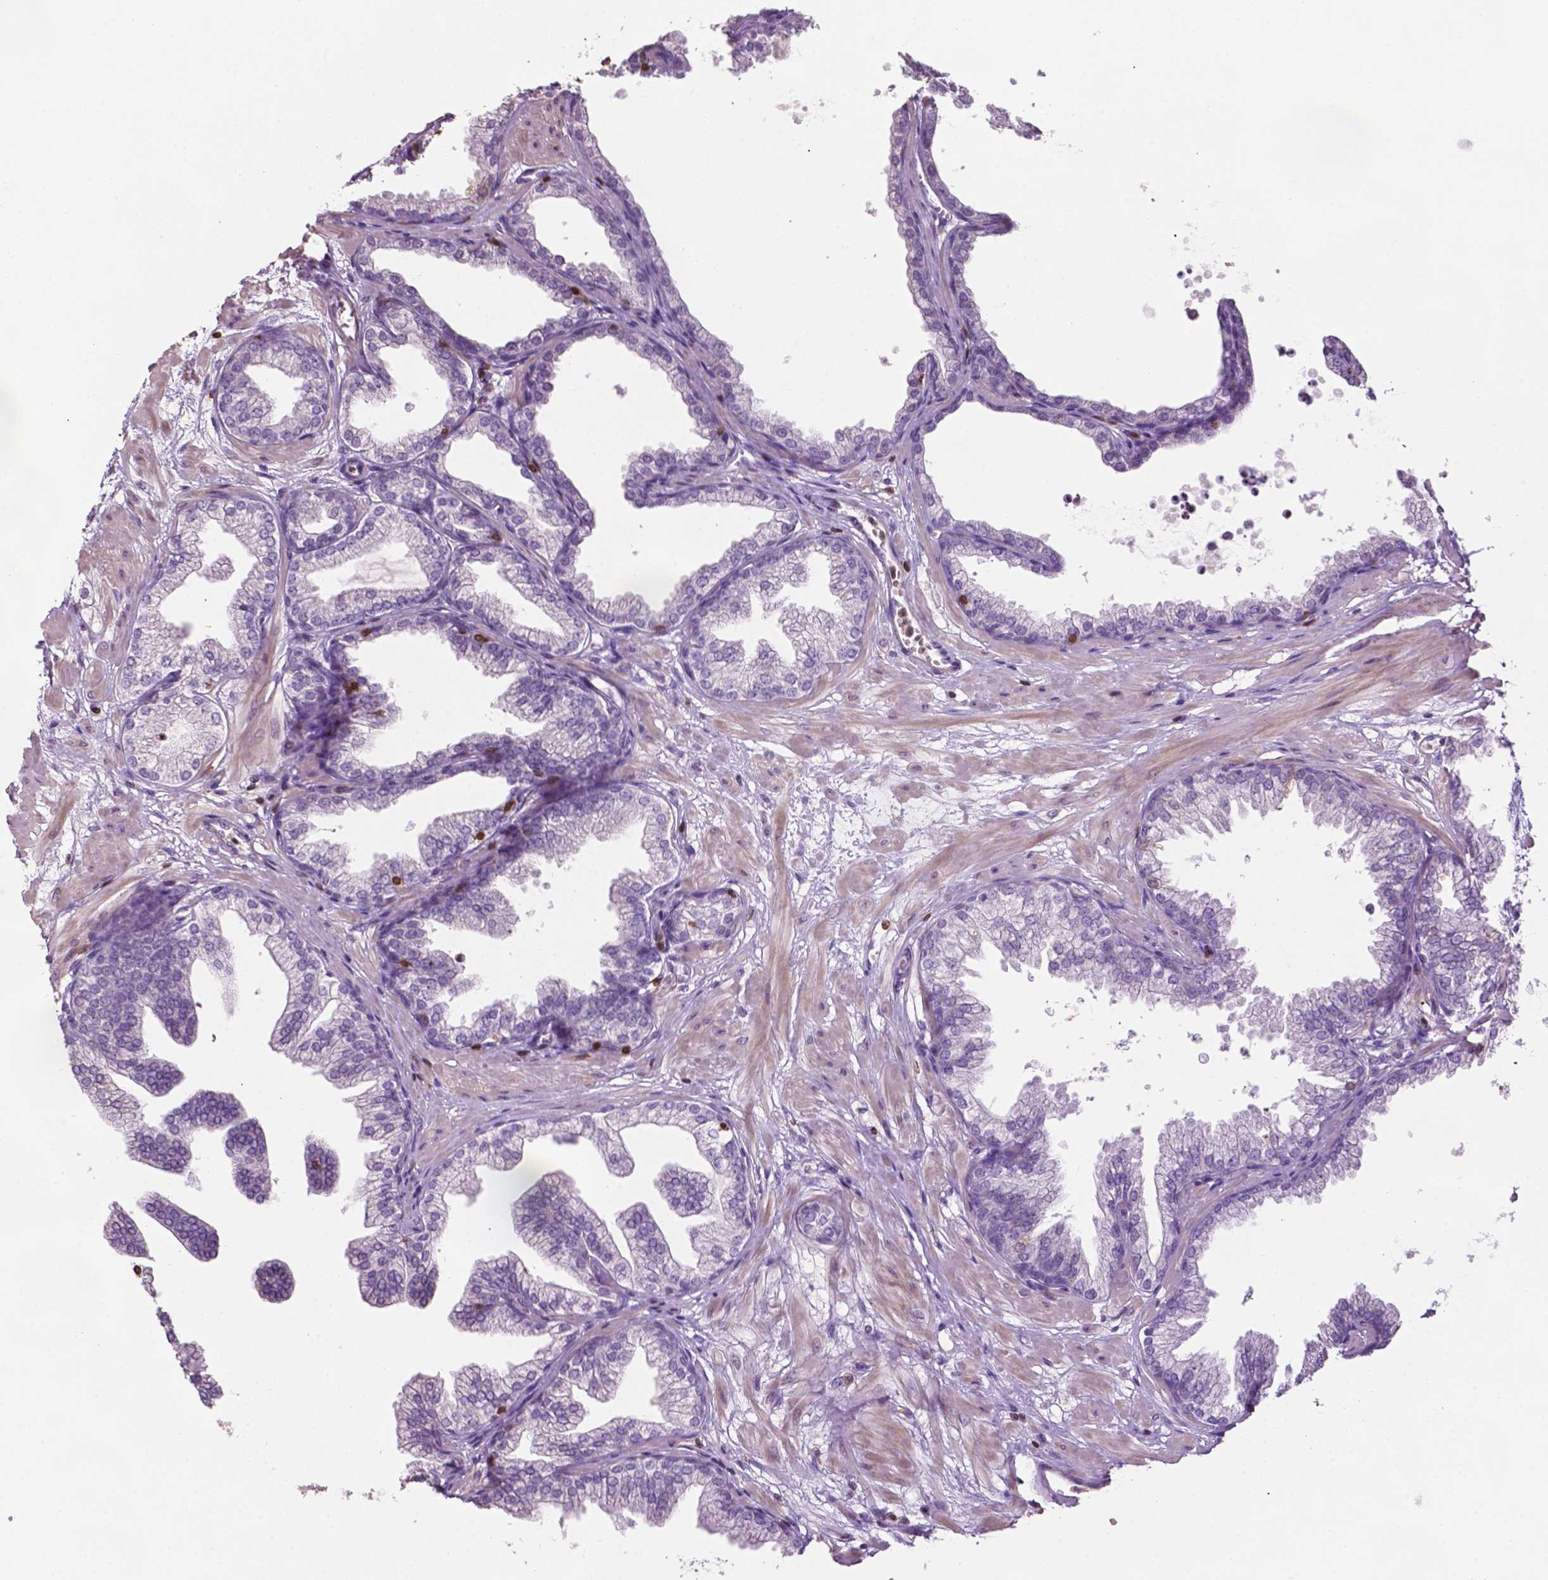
{"staining": {"intensity": "negative", "quantity": "none", "location": "none"}, "tissue": "prostate", "cell_type": "Glandular cells", "image_type": "normal", "snomed": [{"axis": "morphology", "description": "Normal tissue, NOS"}, {"axis": "topography", "description": "Prostate"}], "caption": "Immunohistochemistry image of unremarkable prostate stained for a protein (brown), which exhibits no expression in glandular cells.", "gene": "TBC1D10C", "patient": {"sex": "male", "age": 37}}